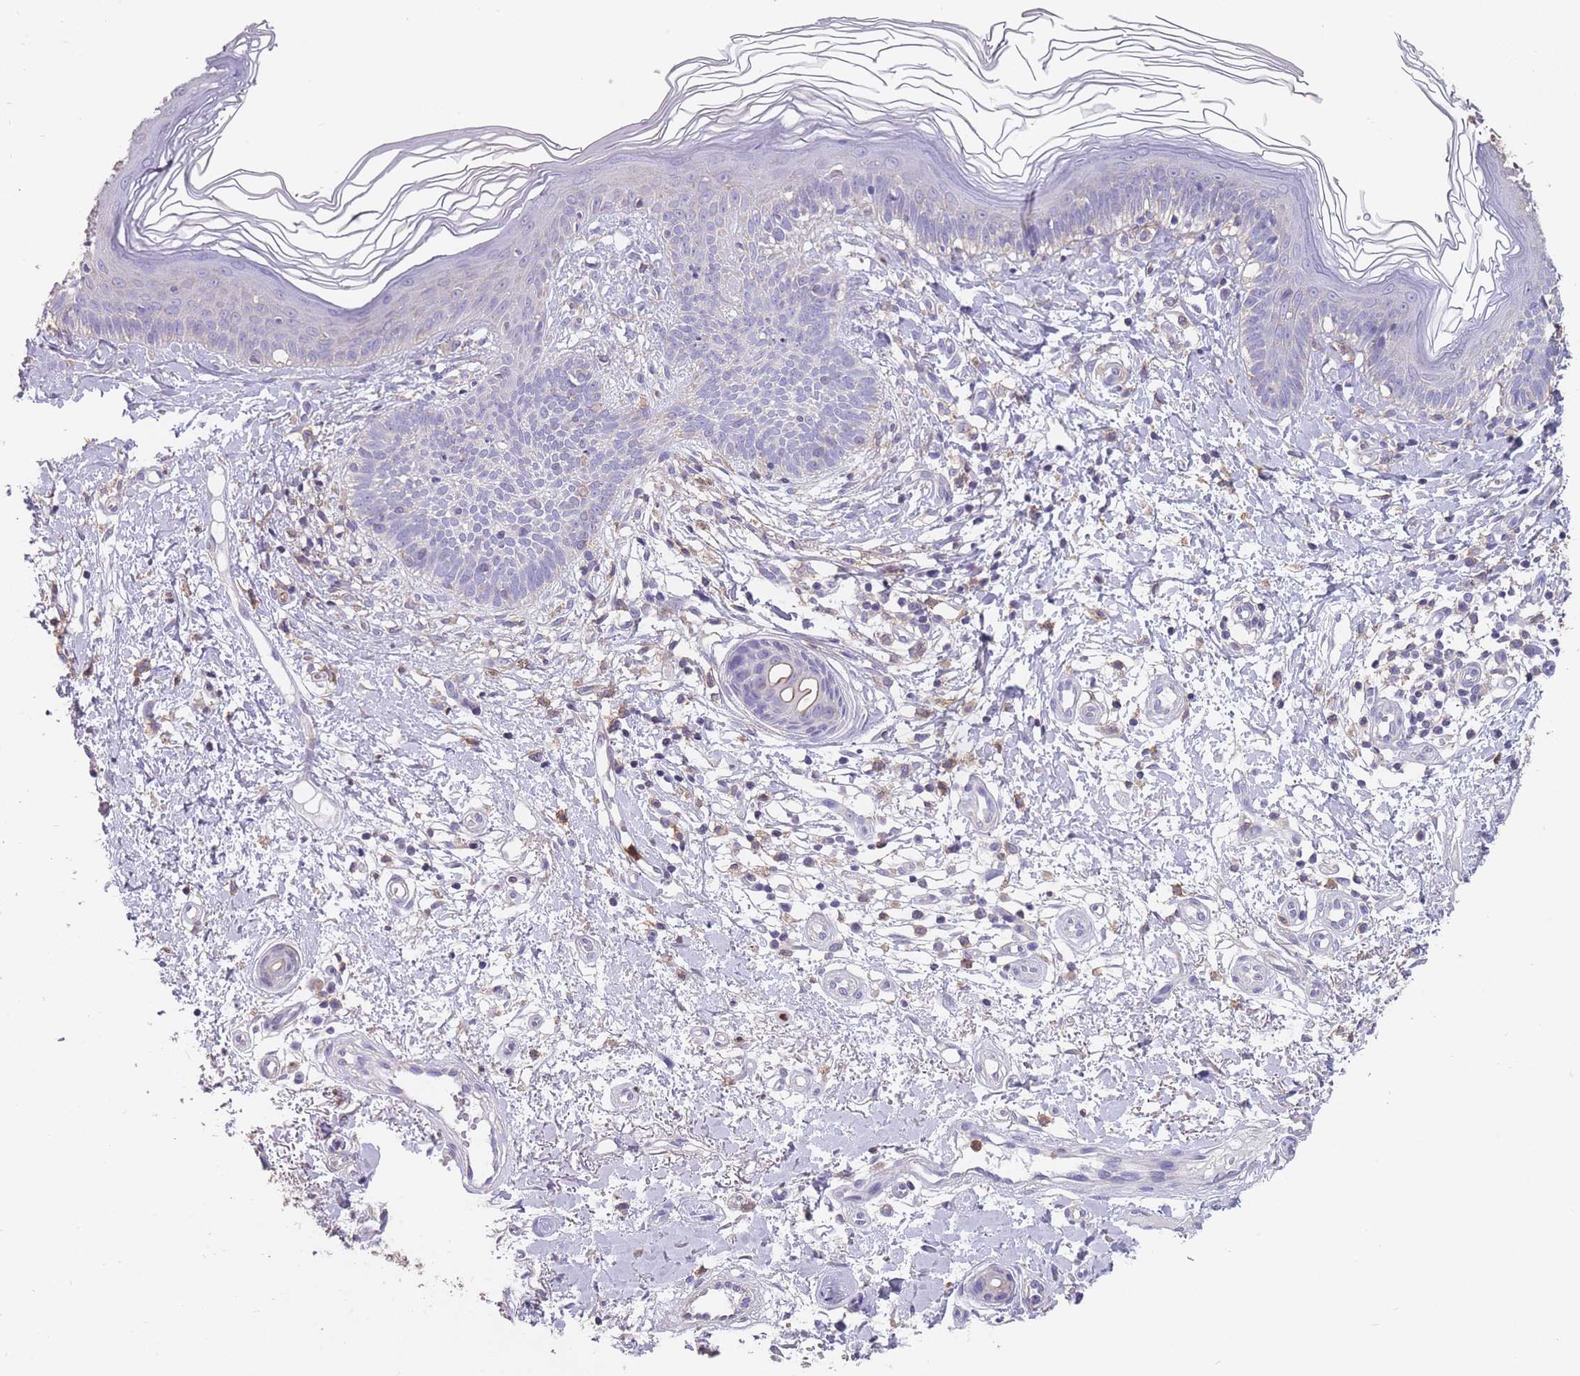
{"staining": {"intensity": "negative", "quantity": "none", "location": "none"}, "tissue": "skin cancer", "cell_type": "Tumor cells", "image_type": "cancer", "snomed": [{"axis": "morphology", "description": "Basal cell carcinoma"}, {"axis": "topography", "description": "Skin"}], "caption": "Immunohistochemistry (IHC) micrograph of human skin cancer (basal cell carcinoma) stained for a protein (brown), which exhibits no positivity in tumor cells.", "gene": "CLEC12A", "patient": {"sex": "male", "age": 78}}